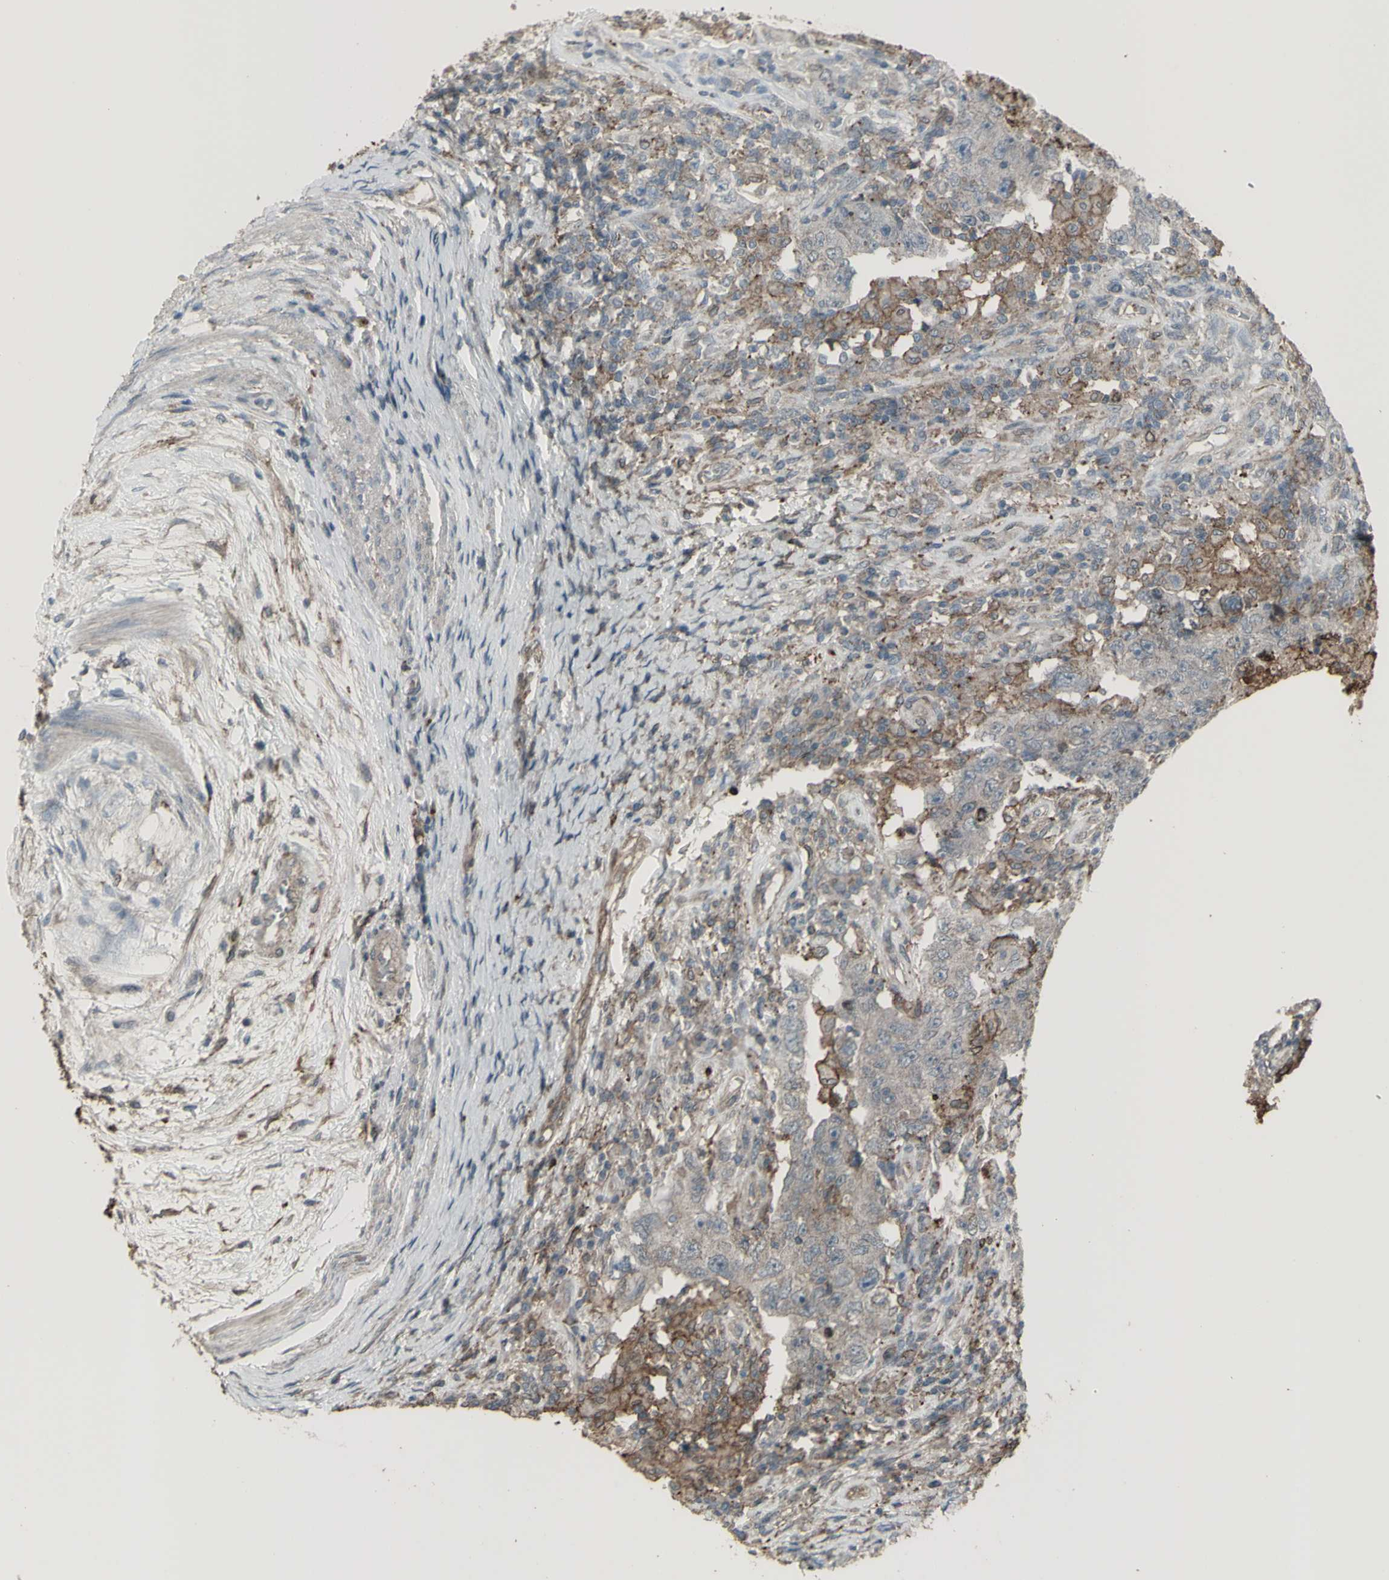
{"staining": {"intensity": "negative", "quantity": "none", "location": "none"}, "tissue": "testis cancer", "cell_type": "Tumor cells", "image_type": "cancer", "snomed": [{"axis": "morphology", "description": "Carcinoma, Embryonal, NOS"}, {"axis": "topography", "description": "Testis"}], "caption": "Immunohistochemistry micrograph of human testis cancer (embryonal carcinoma) stained for a protein (brown), which reveals no expression in tumor cells.", "gene": "SMO", "patient": {"sex": "male", "age": 26}}